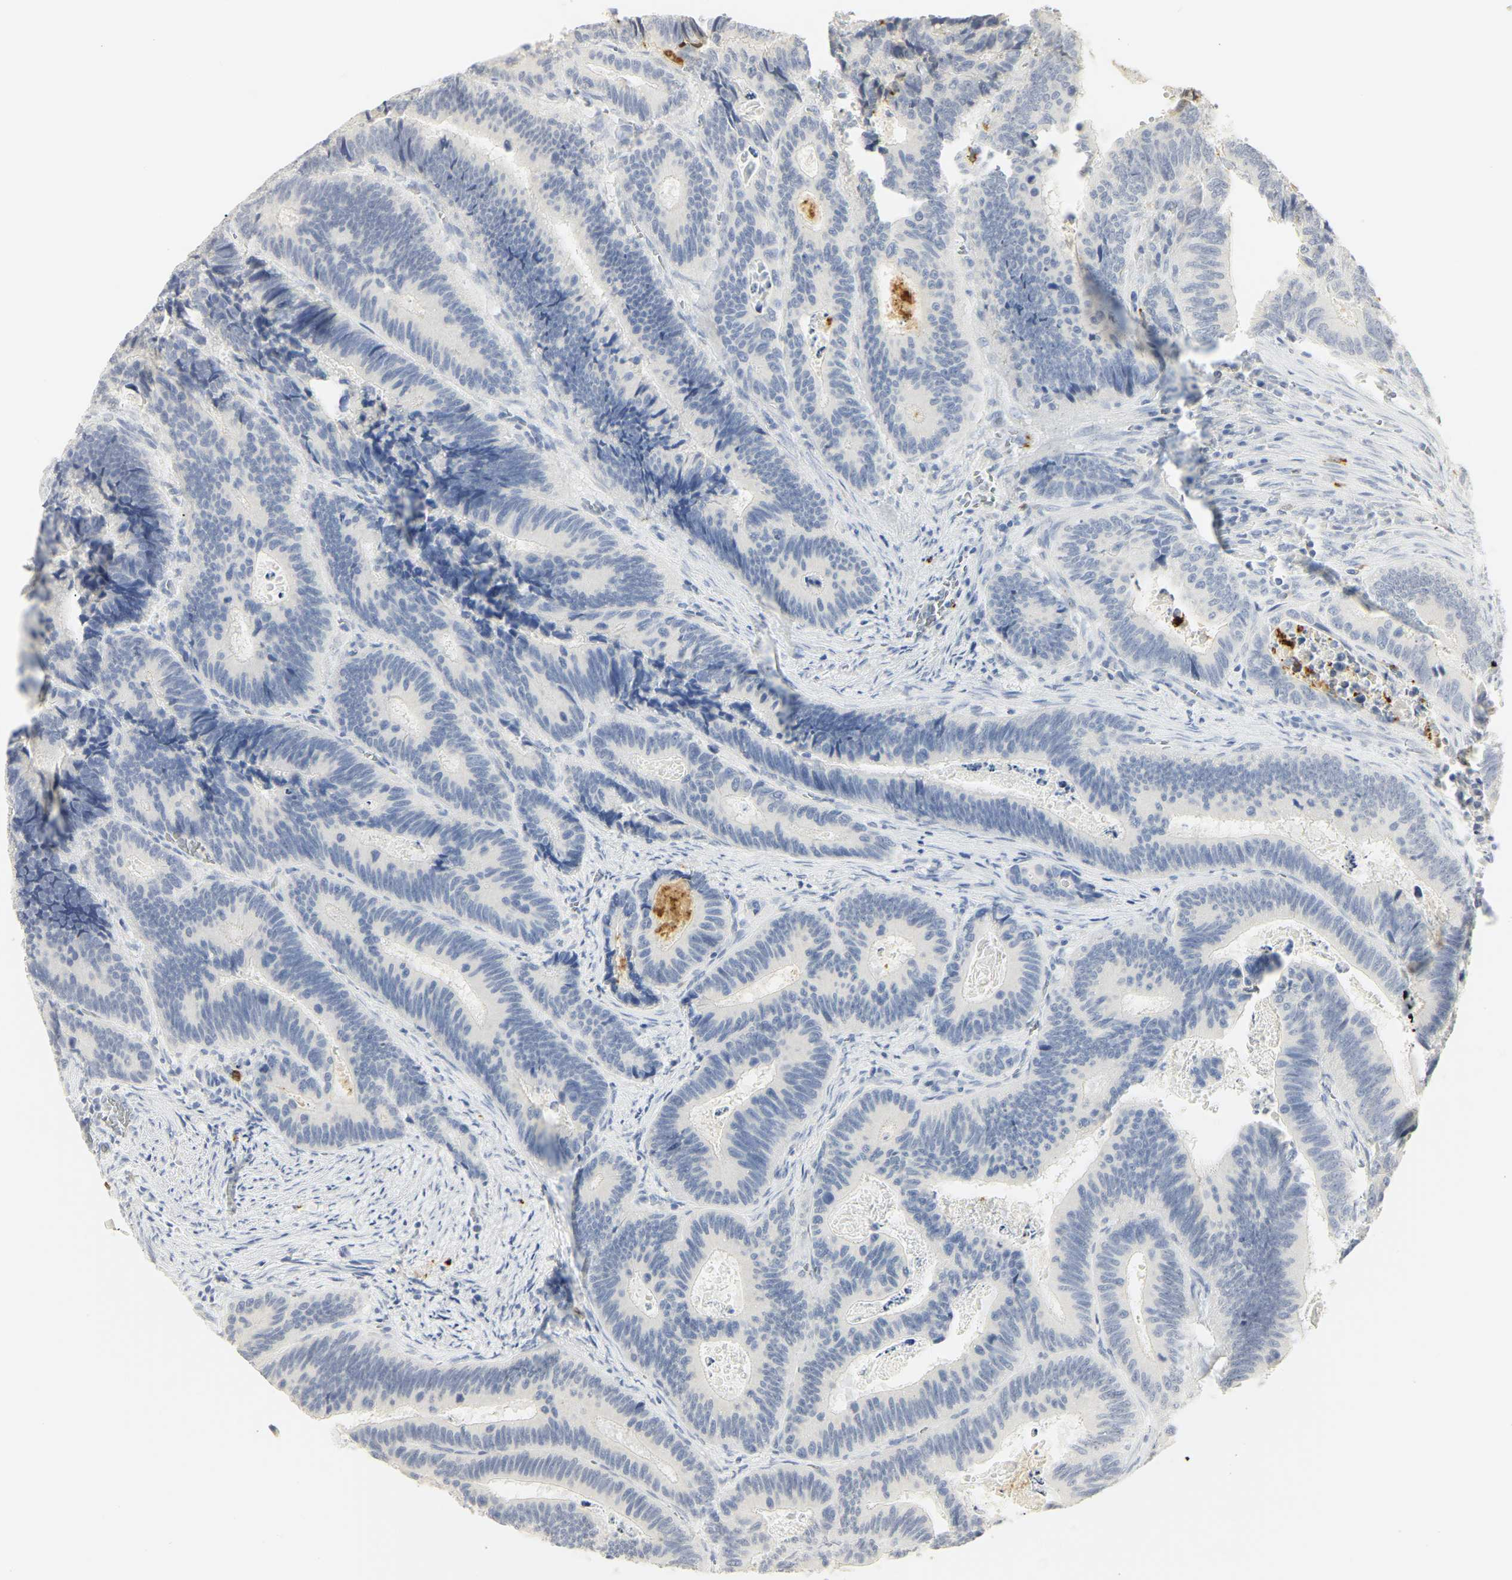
{"staining": {"intensity": "negative", "quantity": "none", "location": "none"}, "tissue": "colorectal cancer", "cell_type": "Tumor cells", "image_type": "cancer", "snomed": [{"axis": "morphology", "description": "Inflammation, NOS"}, {"axis": "morphology", "description": "Adenocarcinoma, NOS"}, {"axis": "topography", "description": "Colon"}], "caption": "Immunohistochemical staining of human colorectal adenocarcinoma shows no significant positivity in tumor cells.", "gene": "MPO", "patient": {"sex": "male", "age": 72}}